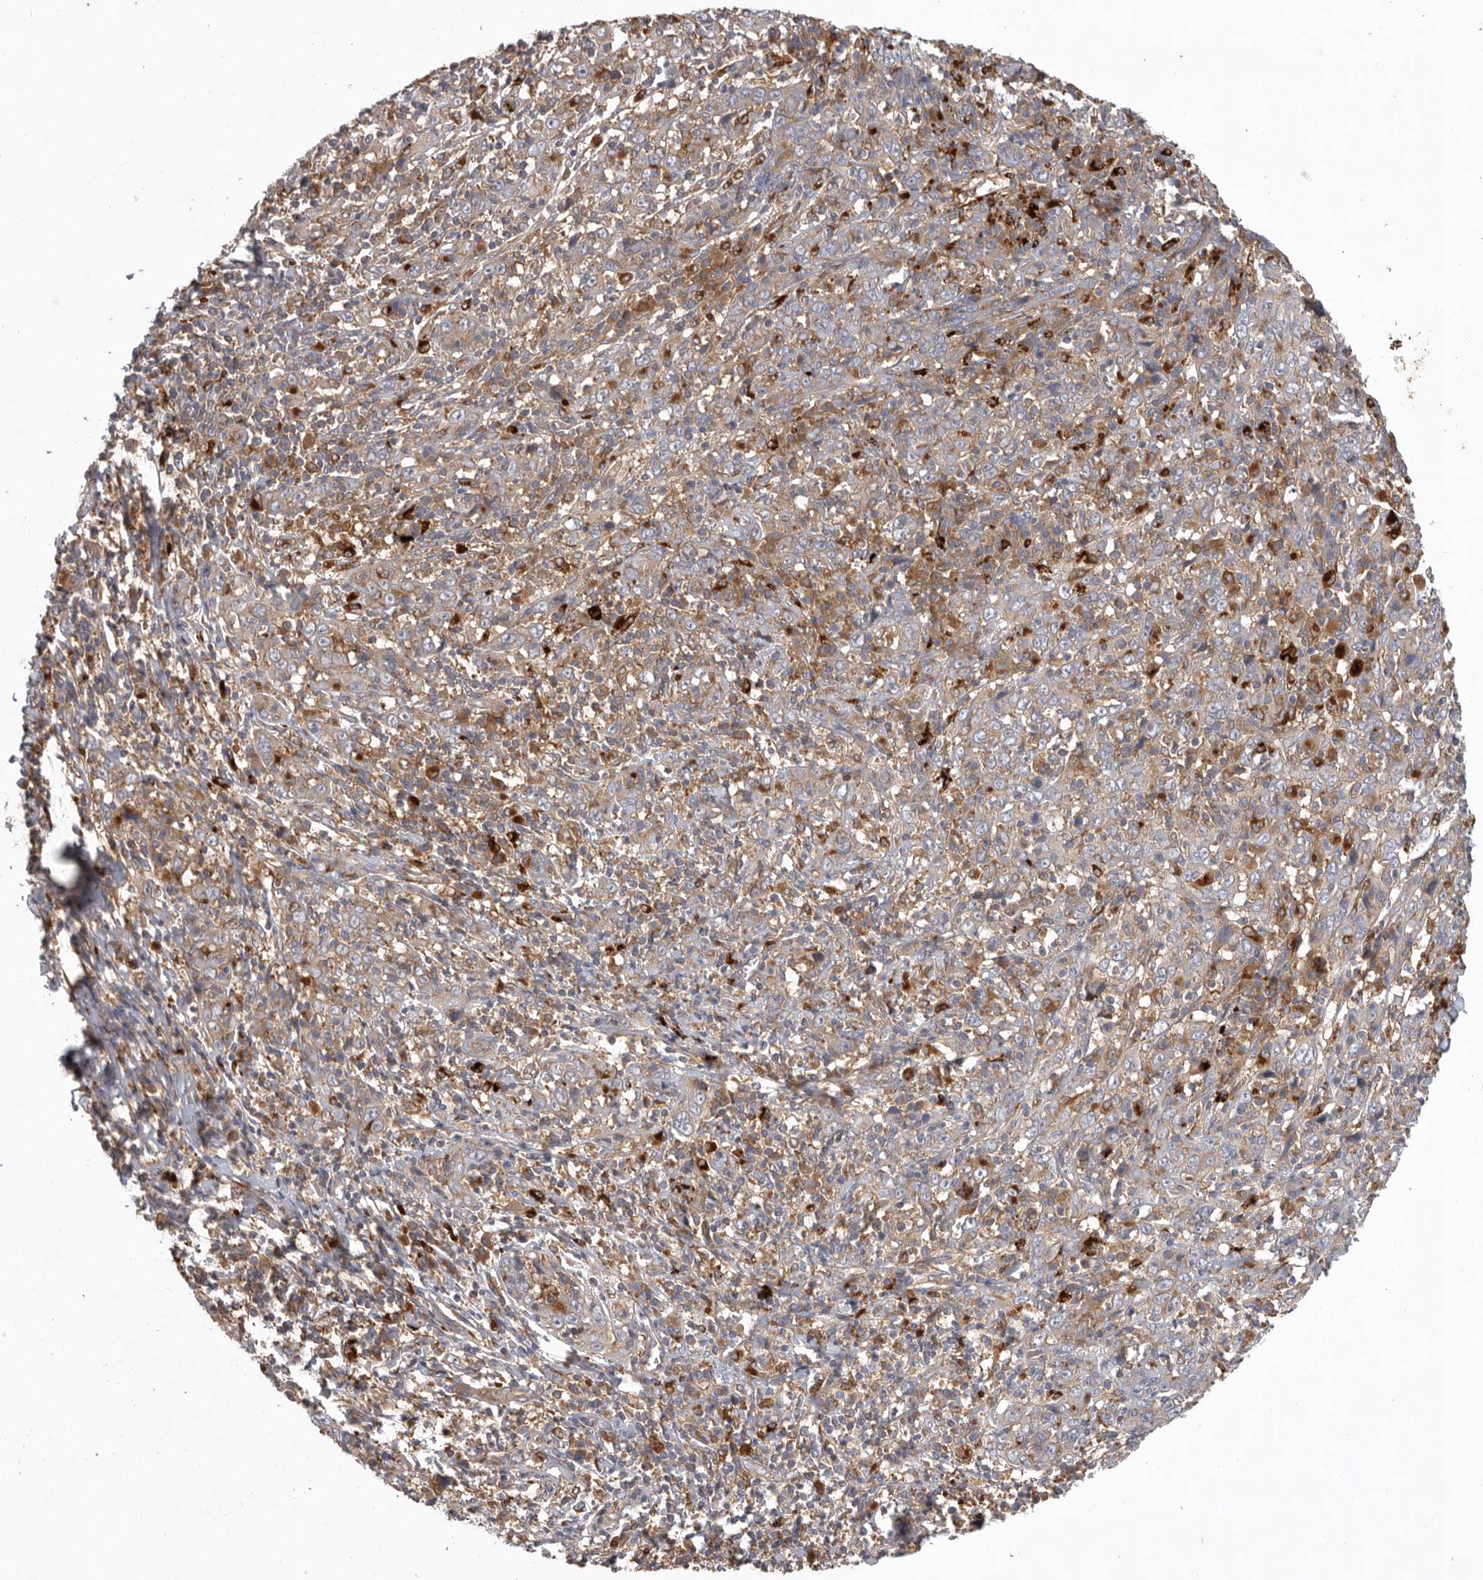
{"staining": {"intensity": "weak", "quantity": ">75%", "location": "cytoplasmic/membranous"}, "tissue": "cervical cancer", "cell_type": "Tumor cells", "image_type": "cancer", "snomed": [{"axis": "morphology", "description": "Squamous cell carcinoma, NOS"}, {"axis": "topography", "description": "Cervix"}], "caption": "Weak cytoplasmic/membranous positivity for a protein is identified in approximately >75% of tumor cells of cervical cancer using immunohistochemistry (IHC).", "gene": "C1orf109", "patient": {"sex": "female", "age": 46}}